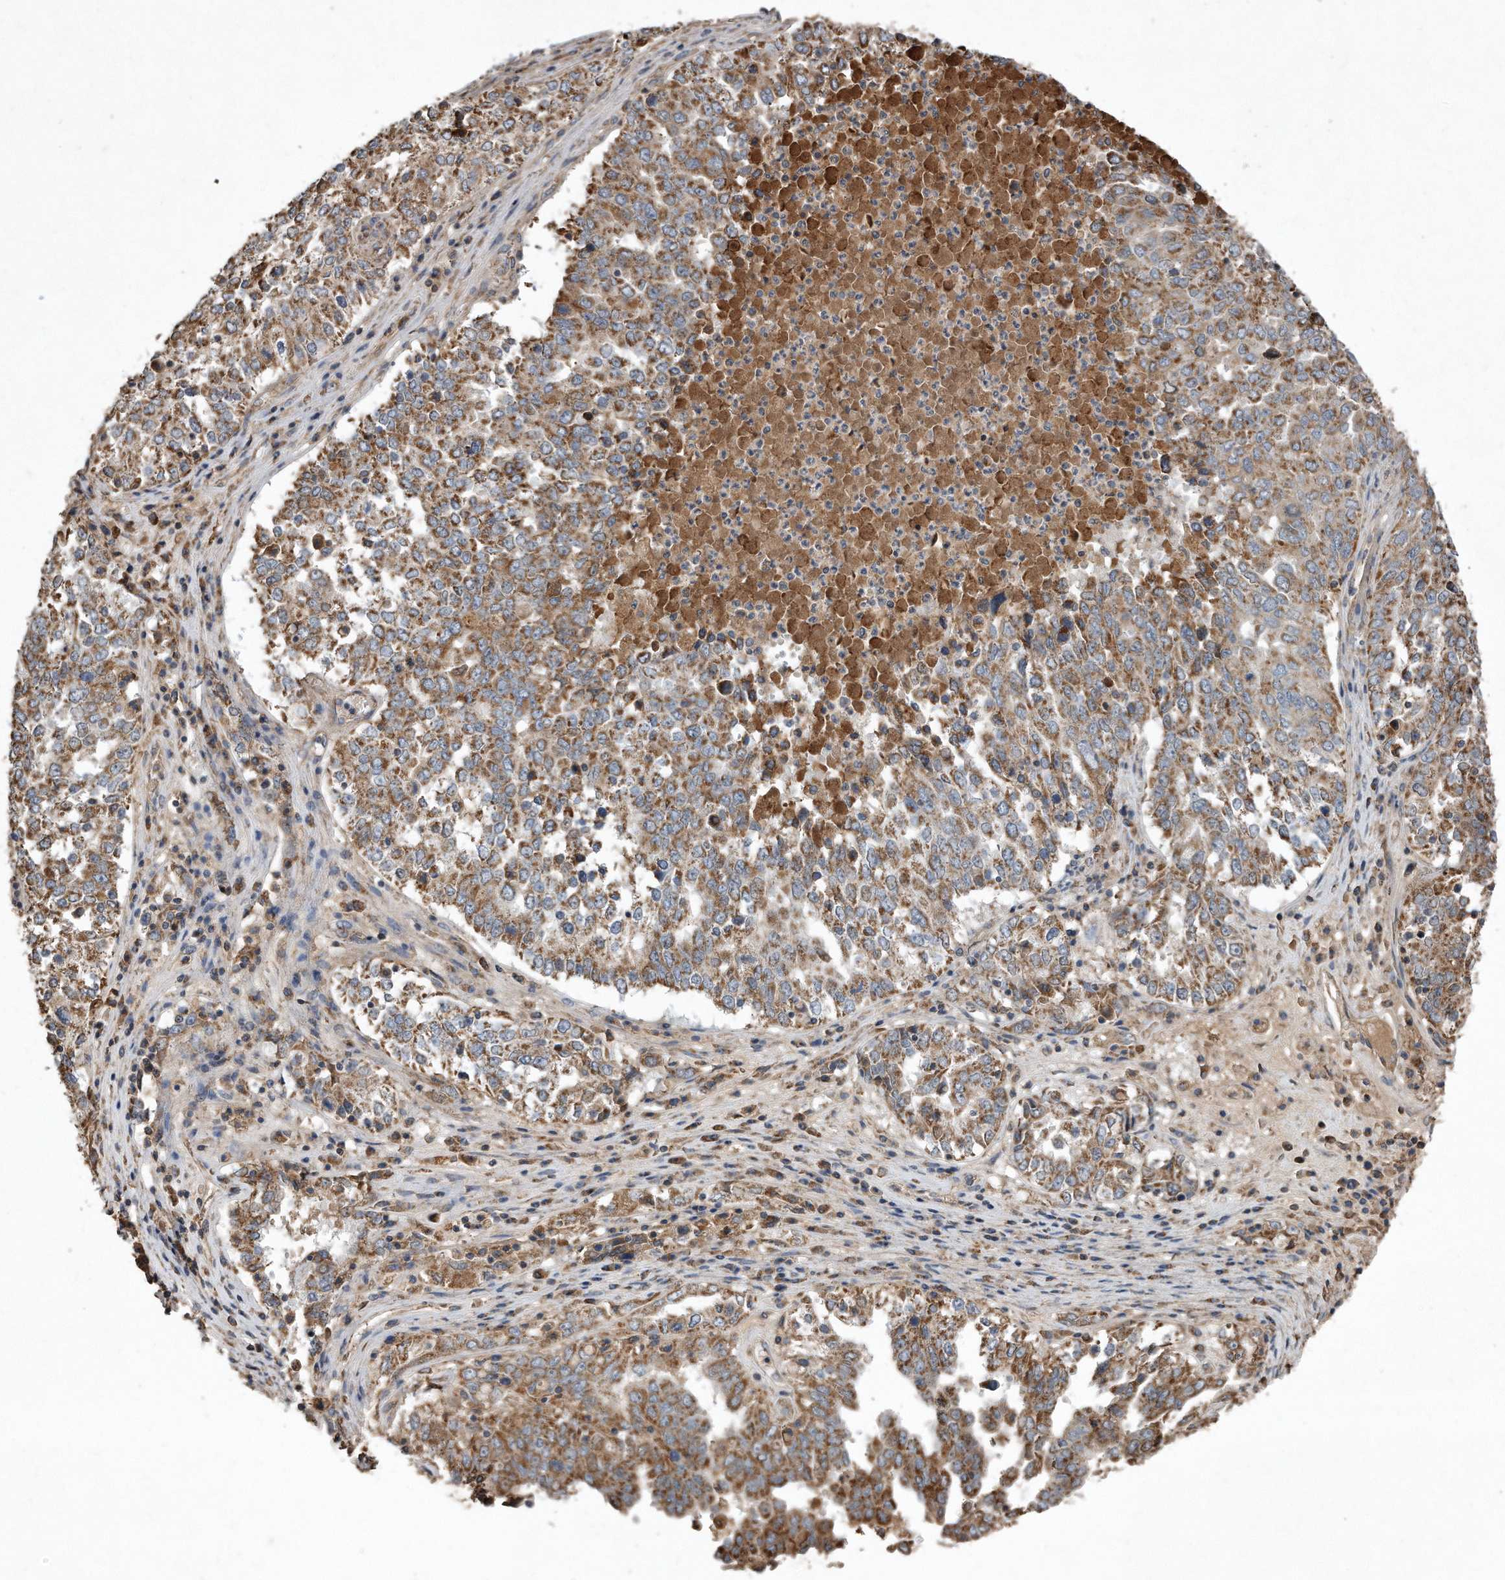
{"staining": {"intensity": "moderate", "quantity": ">75%", "location": "cytoplasmic/membranous"}, "tissue": "ovarian cancer", "cell_type": "Tumor cells", "image_type": "cancer", "snomed": [{"axis": "morphology", "description": "Carcinoma, endometroid"}, {"axis": "topography", "description": "Ovary"}], "caption": "High-magnification brightfield microscopy of ovarian endometroid carcinoma stained with DAB (3,3'-diaminobenzidine) (brown) and counterstained with hematoxylin (blue). tumor cells exhibit moderate cytoplasmic/membranous positivity is identified in about>75% of cells.", "gene": "SDHA", "patient": {"sex": "female", "age": 62}}